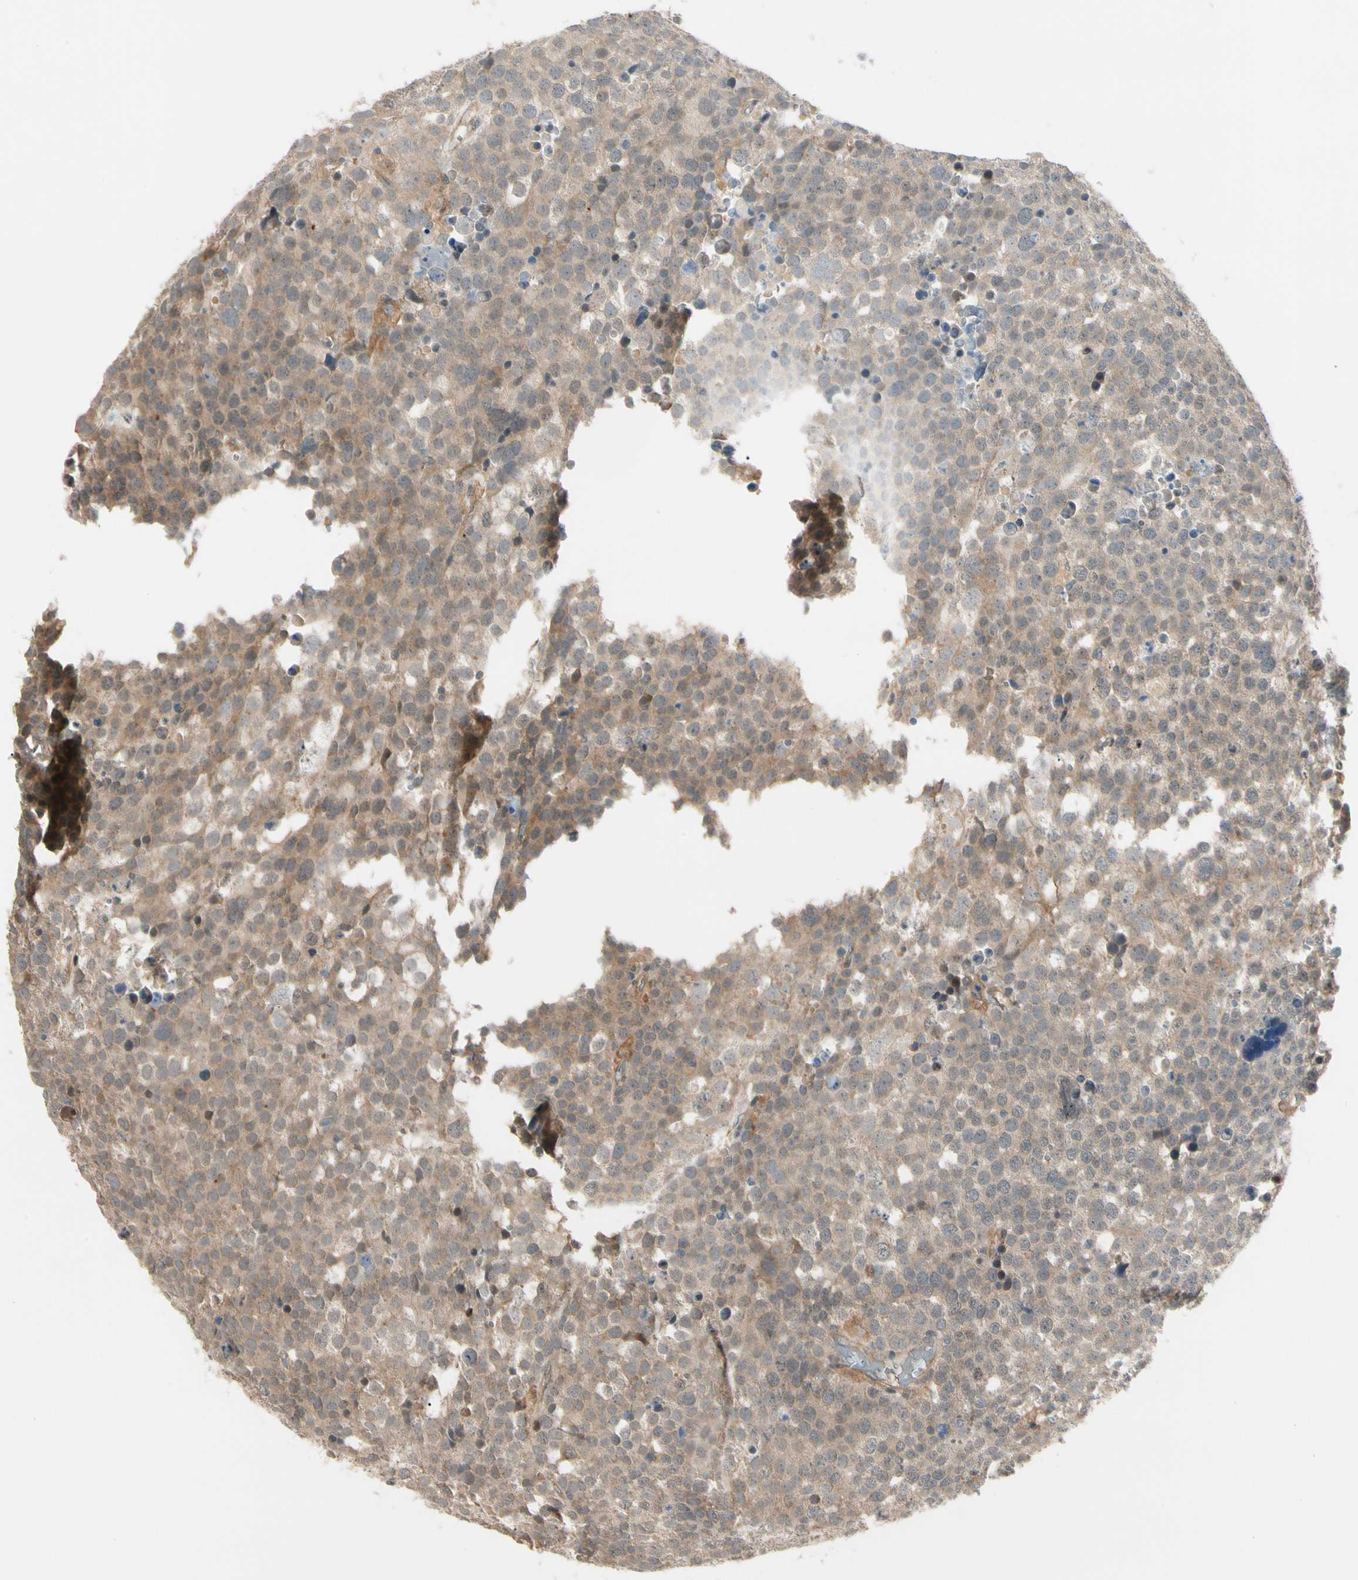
{"staining": {"intensity": "moderate", "quantity": ">75%", "location": "cytoplasmic/membranous"}, "tissue": "testis cancer", "cell_type": "Tumor cells", "image_type": "cancer", "snomed": [{"axis": "morphology", "description": "Seminoma, NOS"}, {"axis": "topography", "description": "Testis"}], "caption": "The image demonstrates staining of testis cancer (seminoma), revealing moderate cytoplasmic/membranous protein expression (brown color) within tumor cells.", "gene": "F2R", "patient": {"sex": "male", "age": 71}}